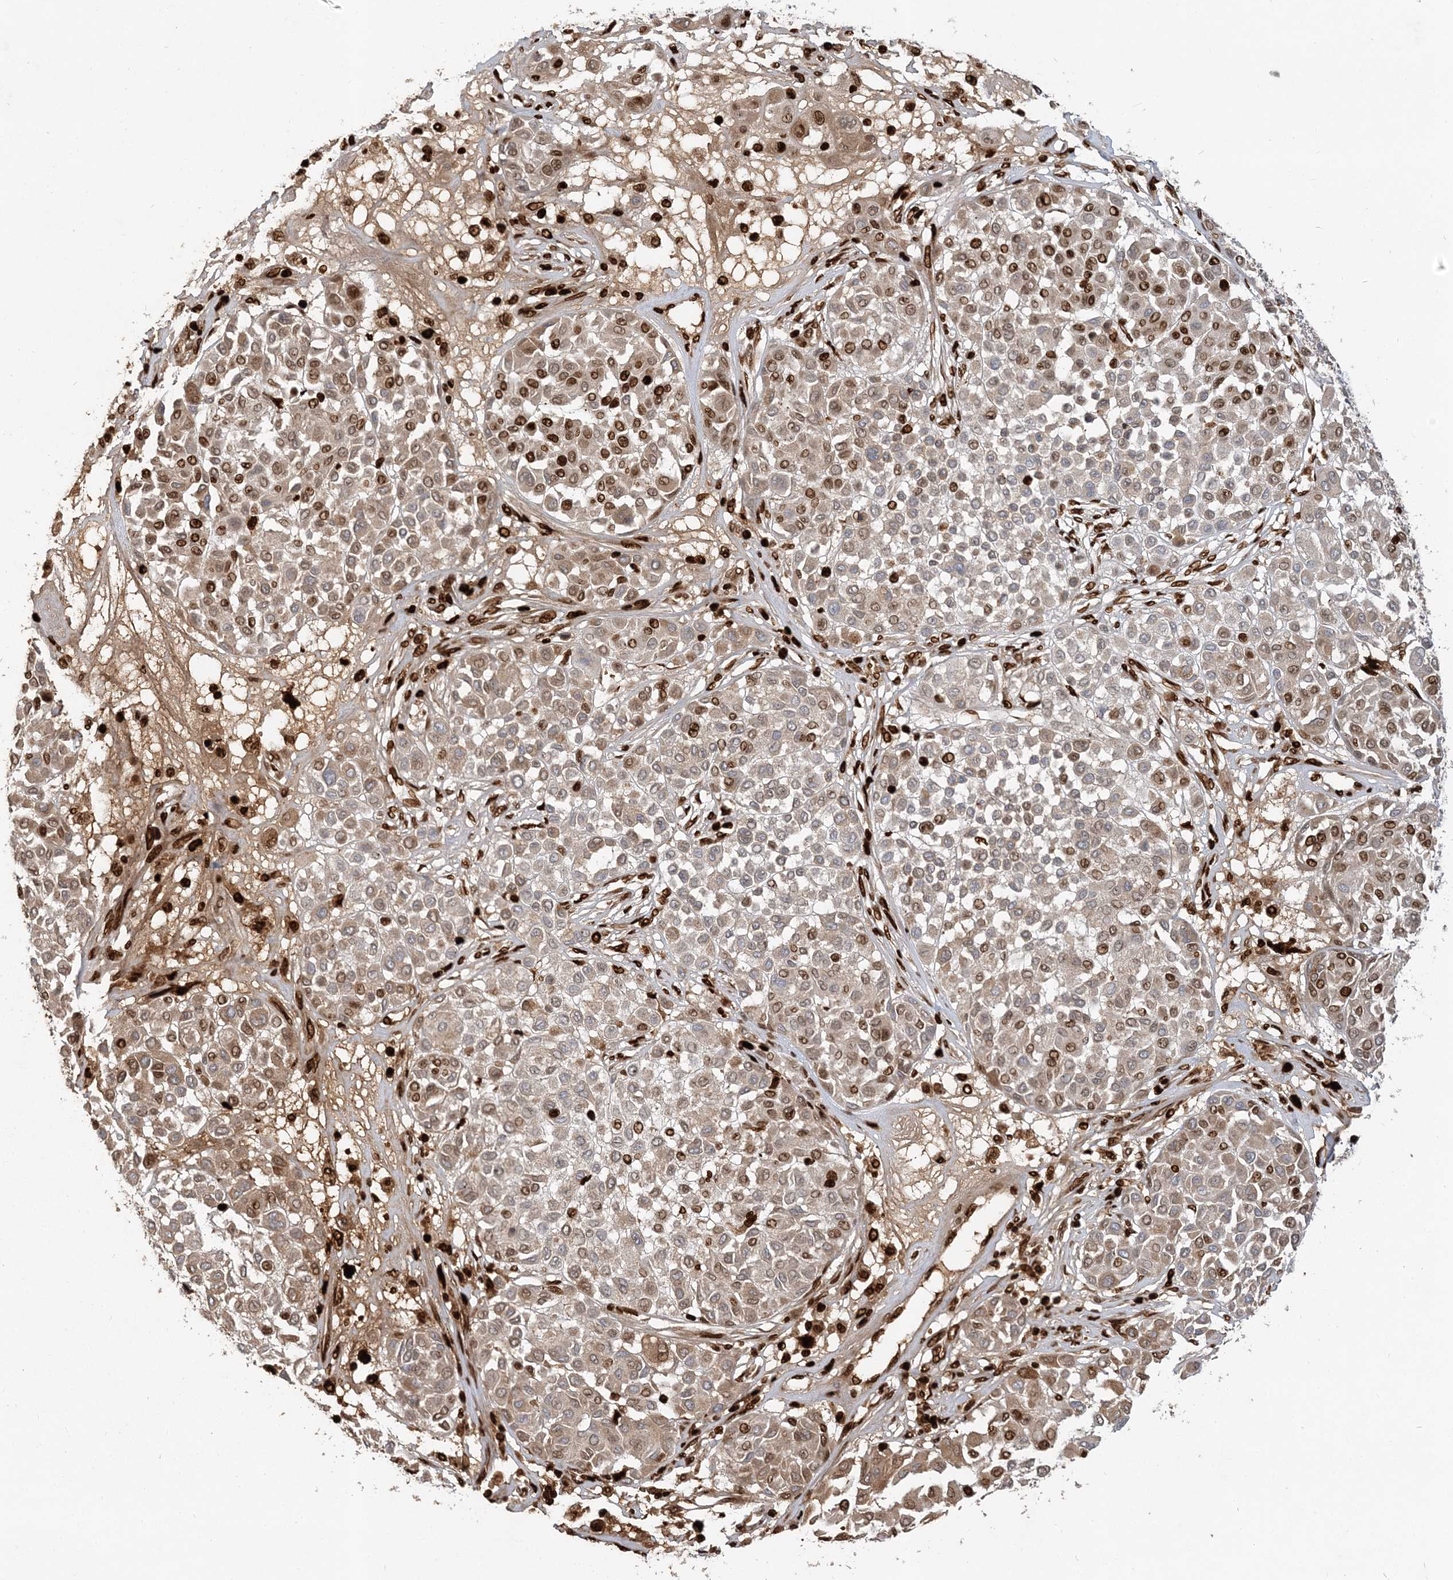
{"staining": {"intensity": "strong", "quantity": "25%-75%", "location": "cytoplasmic/membranous,nuclear"}, "tissue": "melanoma", "cell_type": "Tumor cells", "image_type": "cancer", "snomed": [{"axis": "morphology", "description": "Malignant melanoma, Metastatic site"}, {"axis": "topography", "description": "Soft tissue"}], "caption": "Malignant melanoma (metastatic site) tissue shows strong cytoplasmic/membranous and nuclear staining in approximately 25%-75% of tumor cells", "gene": "RAB14", "patient": {"sex": "male", "age": 41}}